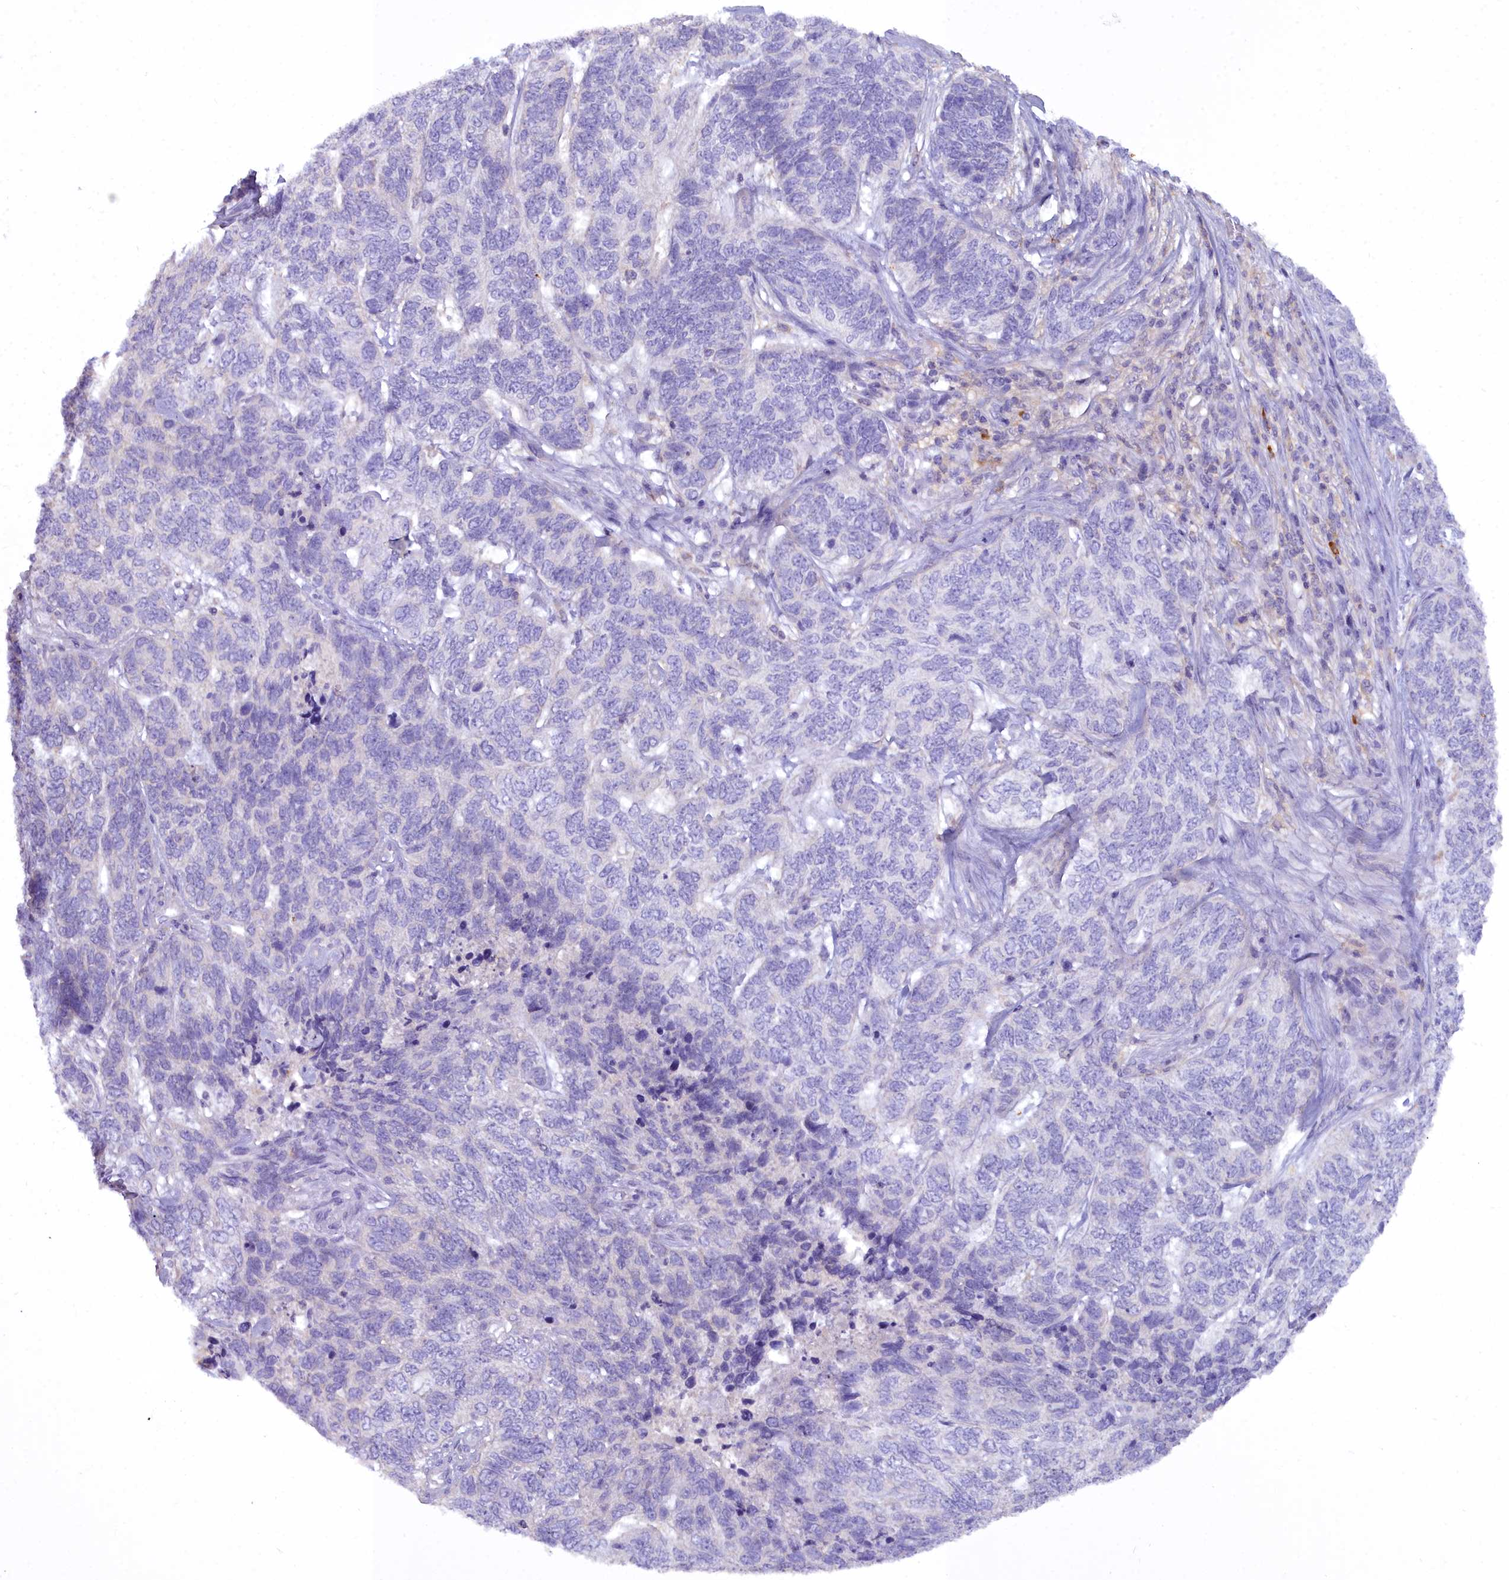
{"staining": {"intensity": "negative", "quantity": "none", "location": "none"}, "tissue": "skin cancer", "cell_type": "Tumor cells", "image_type": "cancer", "snomed": [{"axis": "morphology", "description": "Basal cell carcinoma"}, {"axis": "topography", "description": "Skin"}], "caption": "An image of human basal cell carcinoma (skin) is negative for staining in tumor cells.", "gene": "BLNK", "patient": {"sex": "female", "age": 65}}